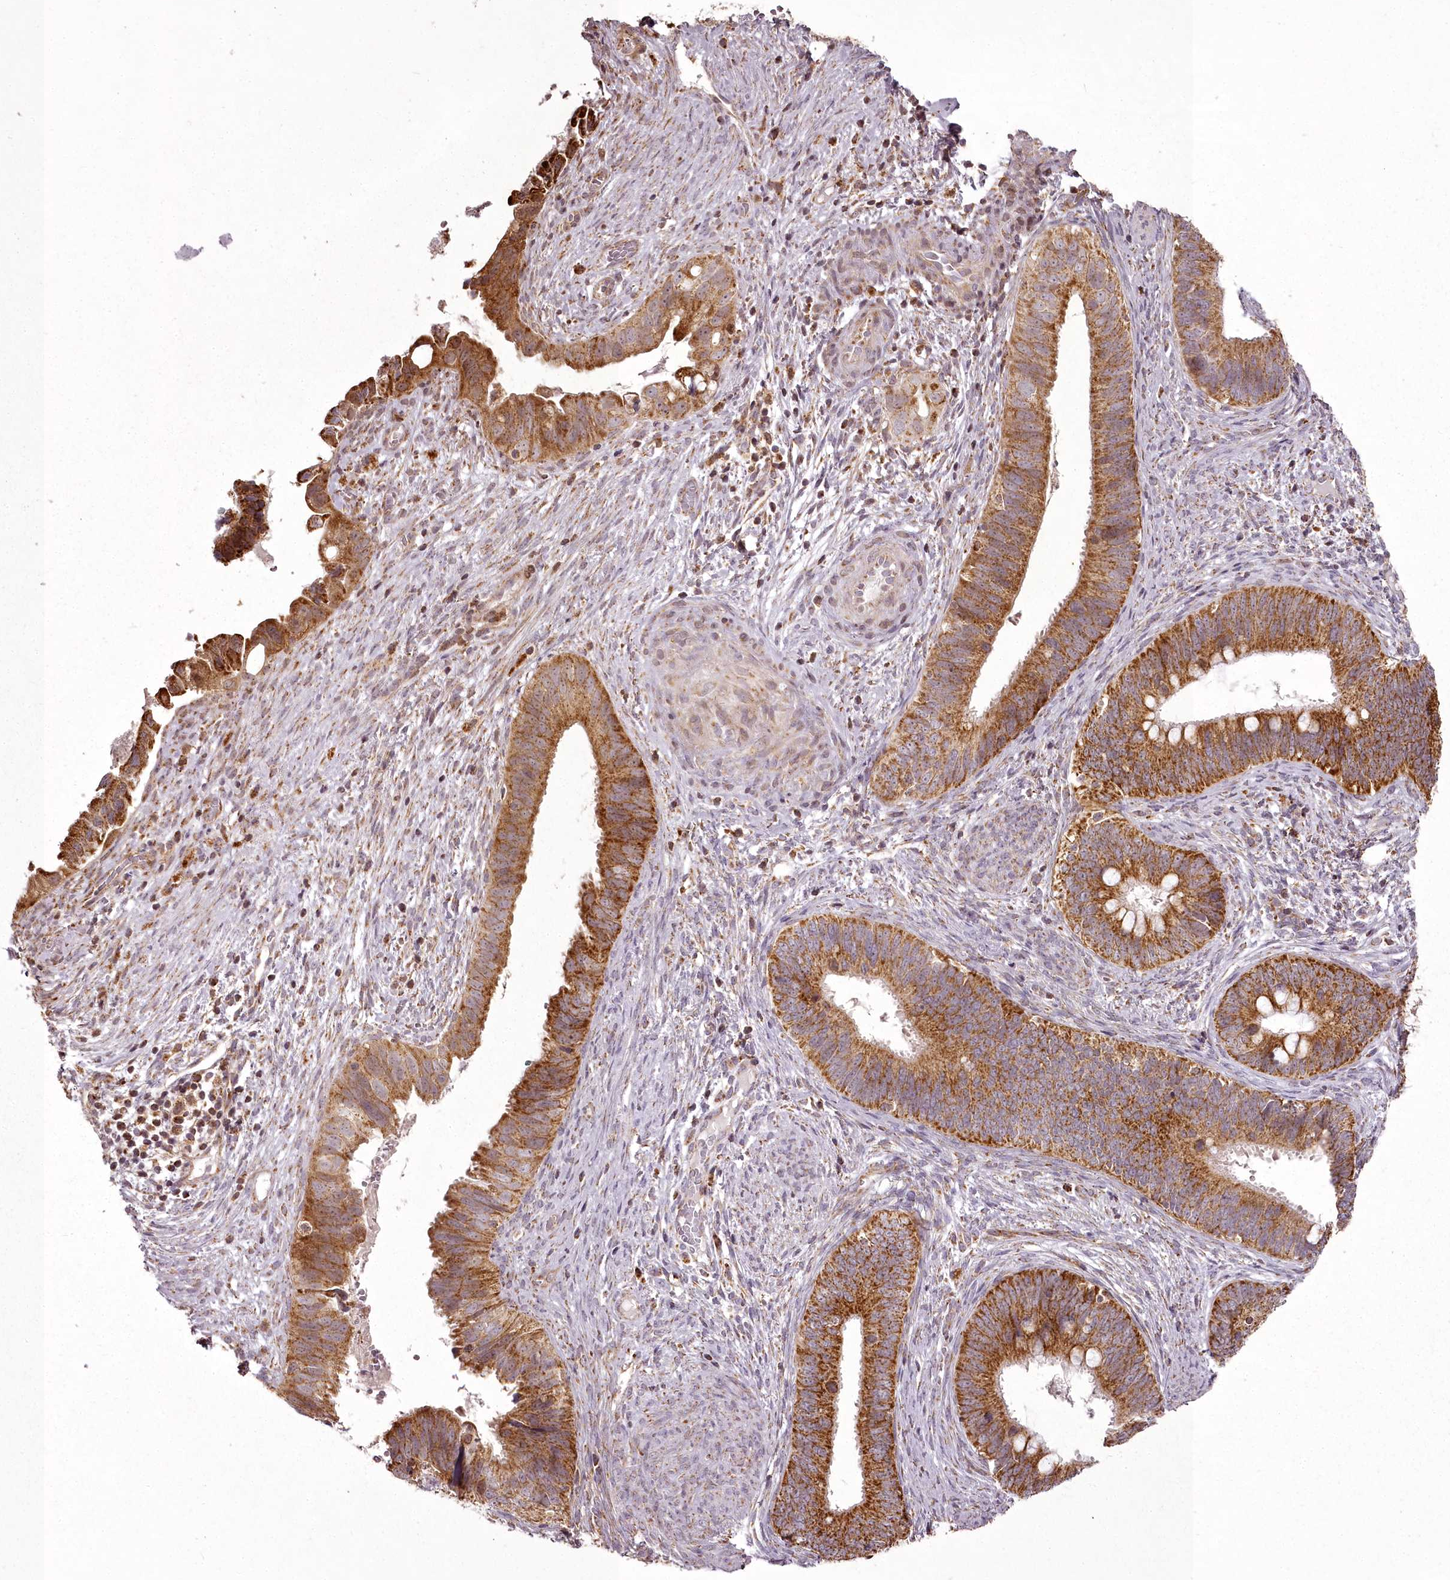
{"staining": {"intensity": "strong", "quantity": ">75%", "location": "cytoplasmic/membranous"}, "tissue": "cervical cancer", "cell_type": "Tumor cells", "image_type": "cancer", "snomed": [{"axis": "morphology", "description": "Adenocarcinoma, NOS"}, {"axis": "topography", "description": "Cervix"}], "caption": "Brown immunohistochemical staining in human cervical cancer (adenocarcinoma) displays strong cytoplasmic/membranous expression in approximately >75% of tumor cells. (Brightfield microscopy of DAB IHC at high magnification).", "gene": "CHCHD2", "patient": {"sex": "female", "age": 42}}